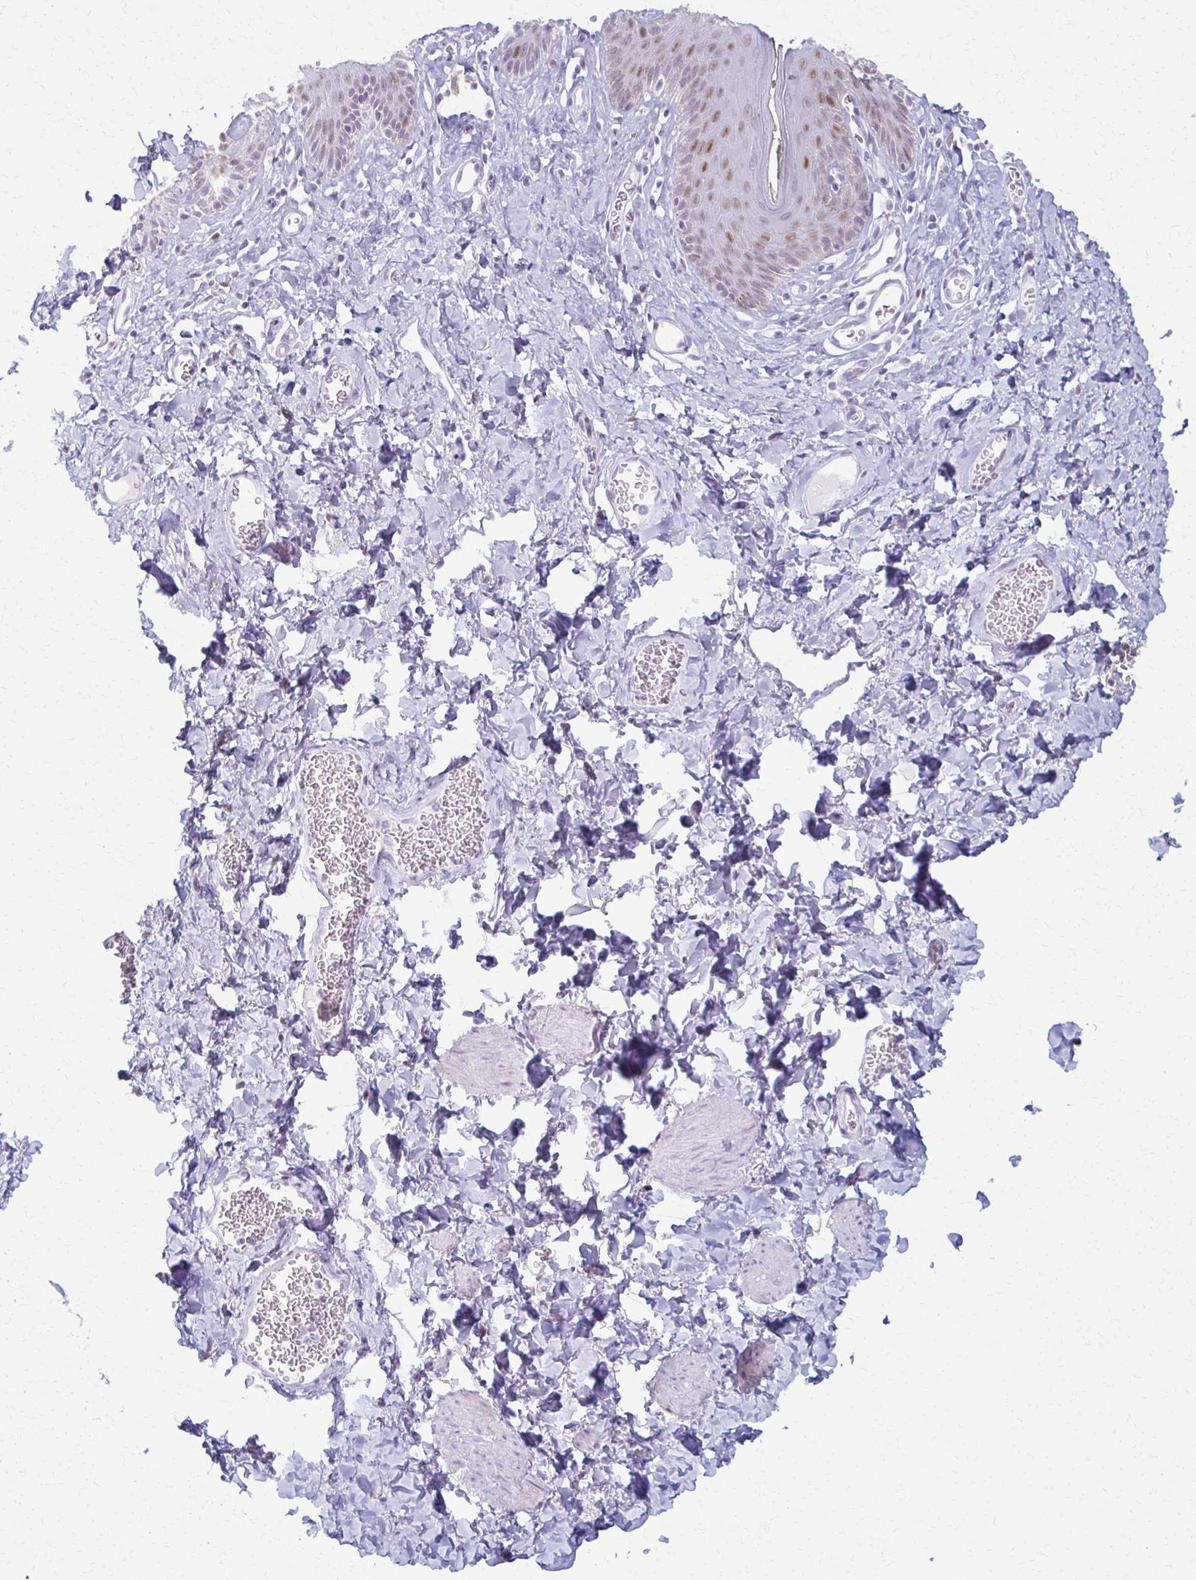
{"staining": {"intensity": "moderate", "quantity": "<25%", "location": "nuclear"}, "tissue": "skin", "cell_type": "Epidermal cells", "image_type": "normal", "snomed": [{"axis": "morphology", "description": "Normal tissue, NOS"}, {"axis": "topography", "description": "Vulva"}, {"axis": "topography", "description": "Peripheral nerve tissue"}], "caption": "A micrograph showing moderate nuclear staining in about <25% of epidermal cells in unremarkable skin, as visualized by brown immunohistochemical staining.", "gene": "MORC4", "patient": {"sex": "female", "age": 66}}